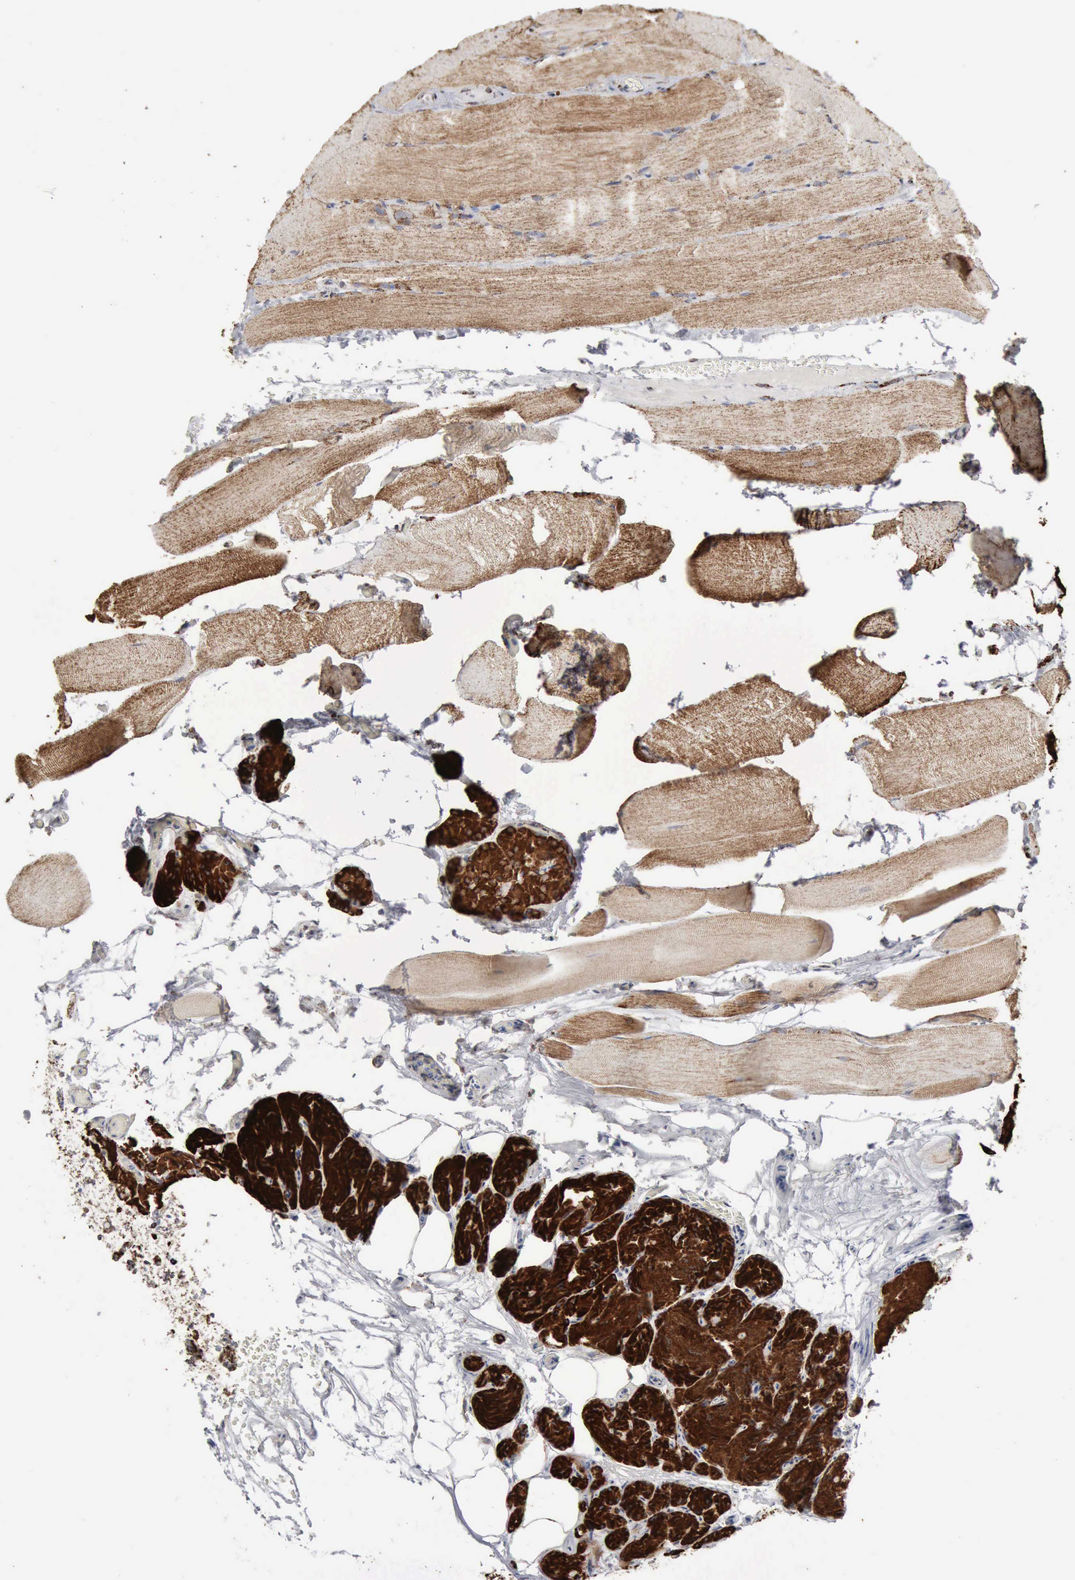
{"staining": {"intensity": "strong", "quantity": ">75%", "location": "cytoplasmic/membranous"}, "tissue": "parathyroid gland", "cell_type": "Glandular cells", "image_type": "normal", "snomed": [{"axis": "morphology", "description": "Normal tissue, NOS"}, {"axis": "topography", "description": "Skeletal muscle"}, {"axis": "topography", "description": "Parathyroid gland"}], "caption": "This photomicrograph displays IHC staining of benign human parathyroid gland, with high strong cytoplasmic/membranous positivity in approximately >75% of glandular cells.", "gene": "ACO2", "patient": {"sex": "female", "age": 37}}